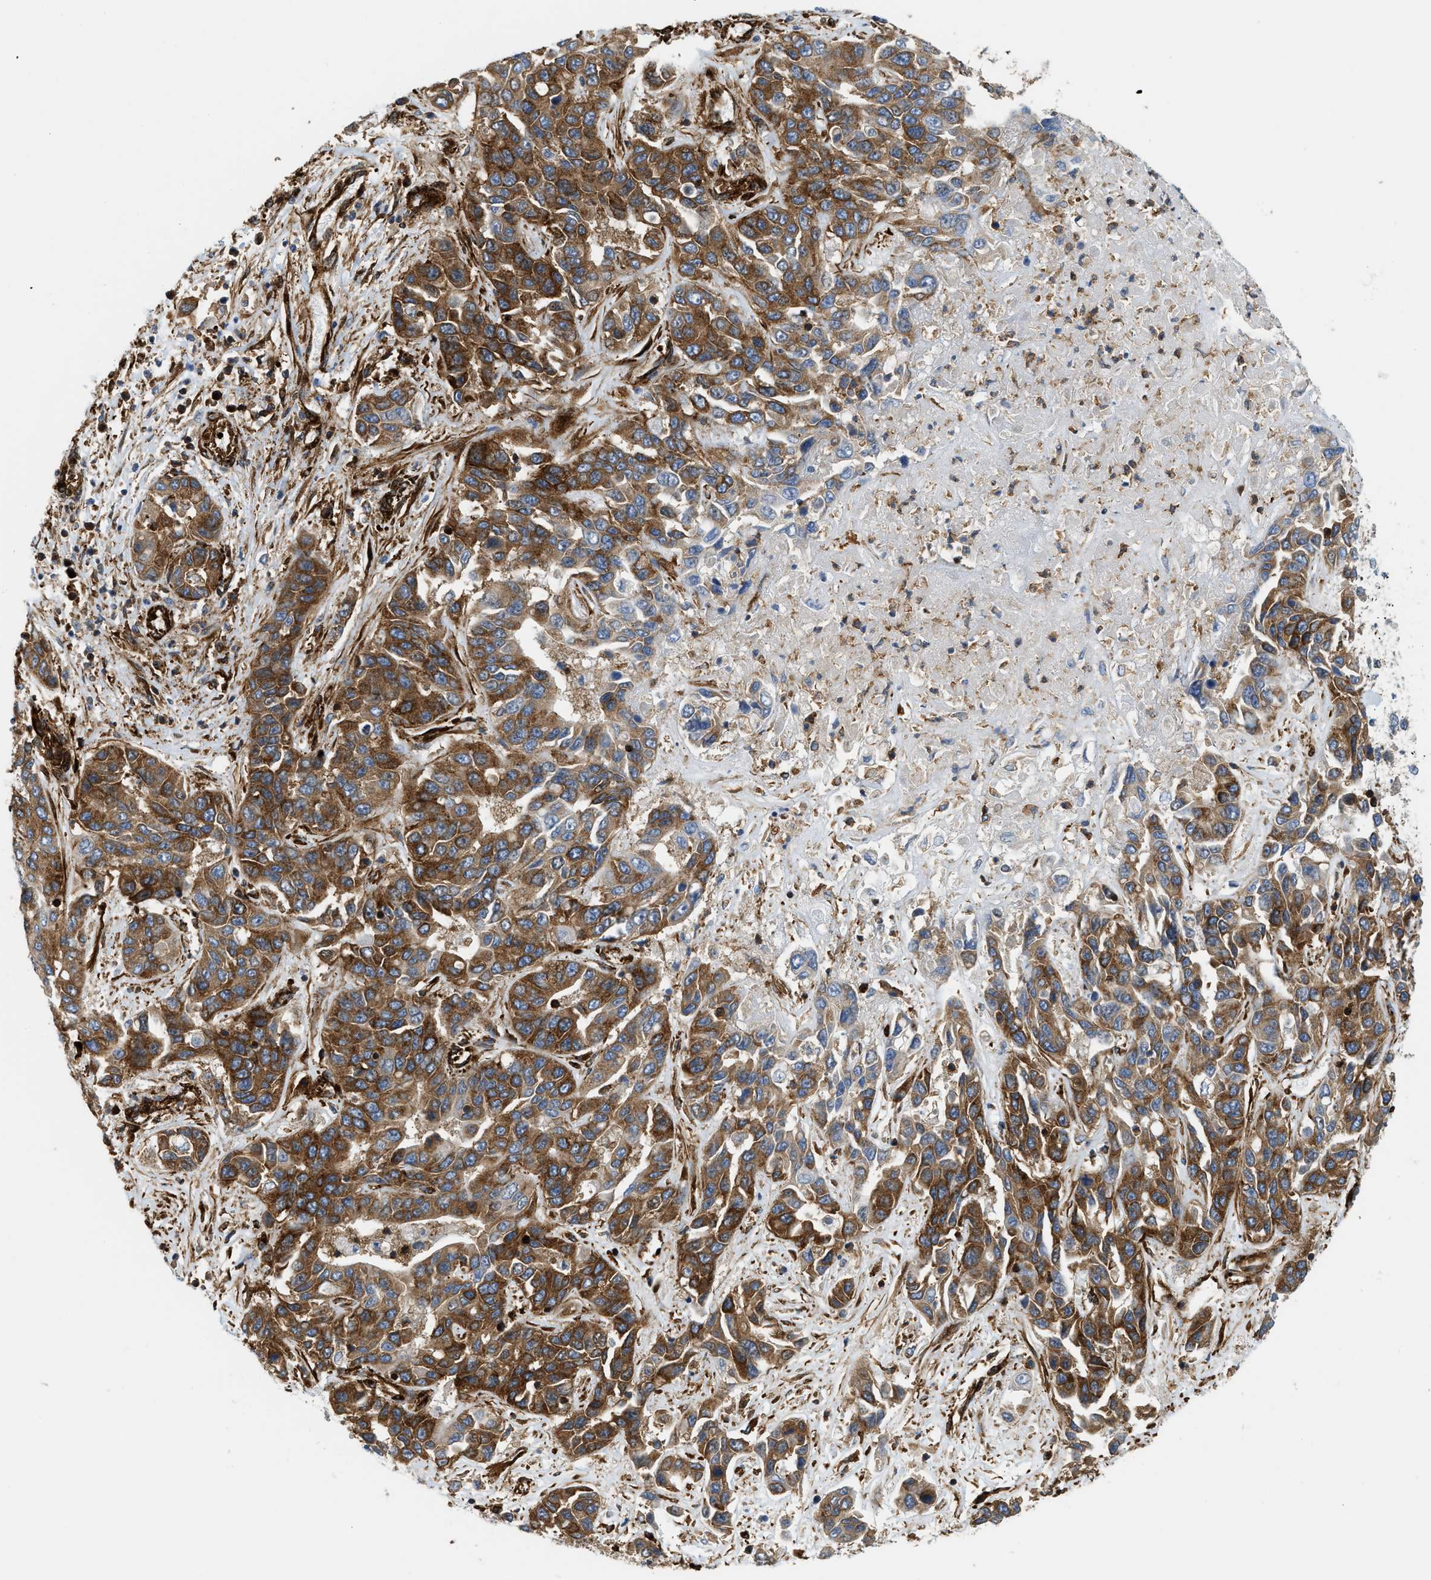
{"staining": {"intensity": "strong", "quantity": ">75%", "location": "cytoplasmic/membranous"}, "tissue": "liver cancer", "cell_type": "Tumor cells", "image_type": "cancer", "snomed": [{"axis": "morphology", "description": "Cholangiocarcinoma"}, {"axis": "topography", "description": "Liver"}], "caption": "An image of human liver cancer (cholangiocarcinoma) stained for a protein demonstrates strong cytoplasmic/membranous brown staining in tumor cells. The staining was performed using DAB, with brown indicating positive protein expression. Nuclei are stained blue with hematoxylin.", "gene": "HIP1", "patient": {"sex": "female", "age": 52}}